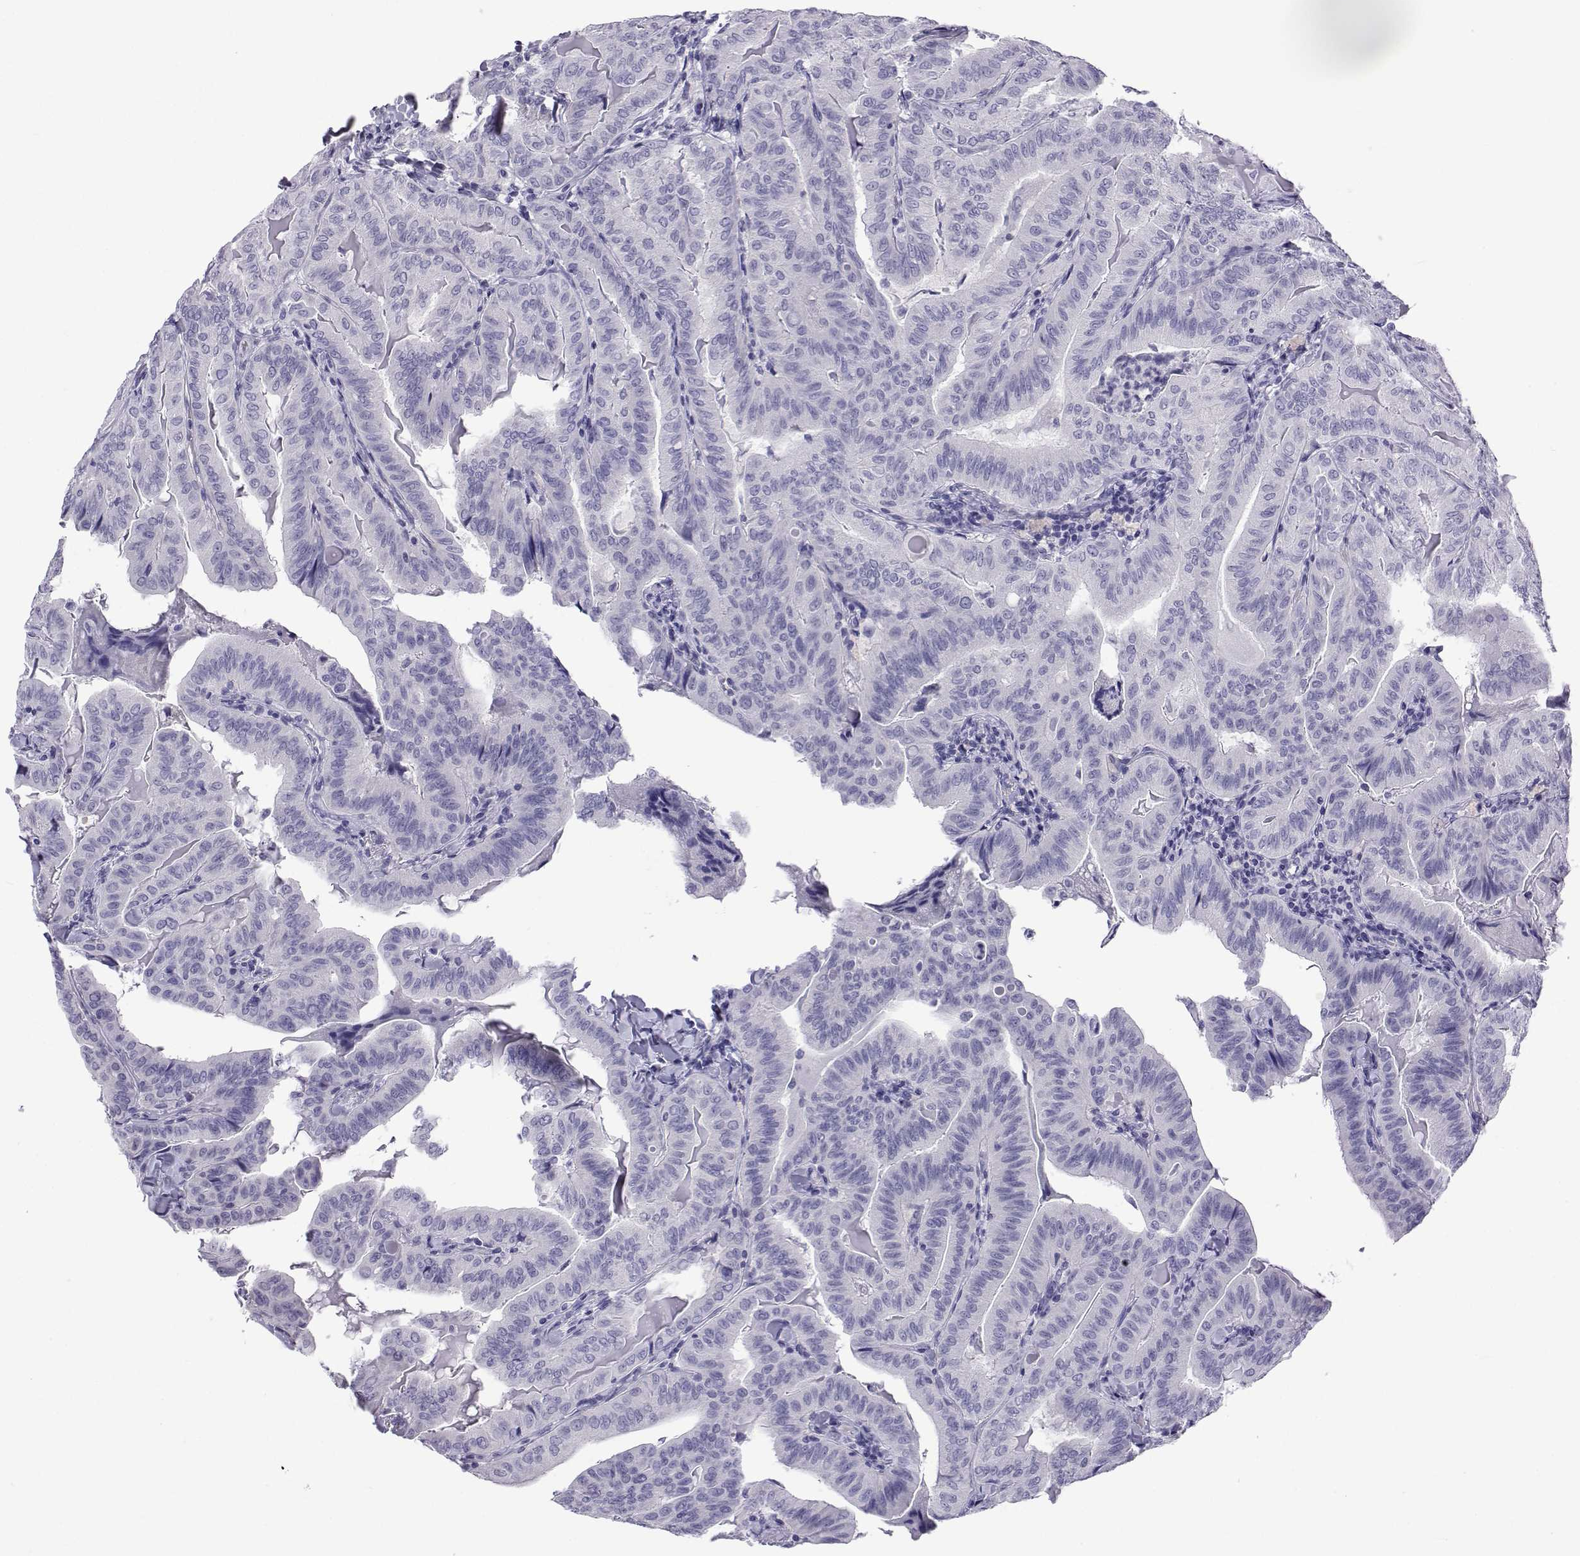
{"staining": {"intensity": "negative", "quantity": "none", "location": "none"}, "tissue": "thyroid cancer", "cell_type": "Tumor cells", "image_type": "cancer", "snomed": [{"axis": "morphology", "description": "Papillary adenocarcinoma, NOS"}, {"axis": "topography", "description": "Thyroid gland"}], "caption": "The immunohistochemistry photomicrograph has no significant positivity in tumor cells of thyroid cancer tissue. Brightfield microscopy of immunohistochemistry (IHC) stained with DAB (3,3'-diaminobenzidine) (brown) and hematoxylin (blue), captured at high magnification.", "gene": "ACTL7A", "patient": {"sex": "female", "age": 68}}